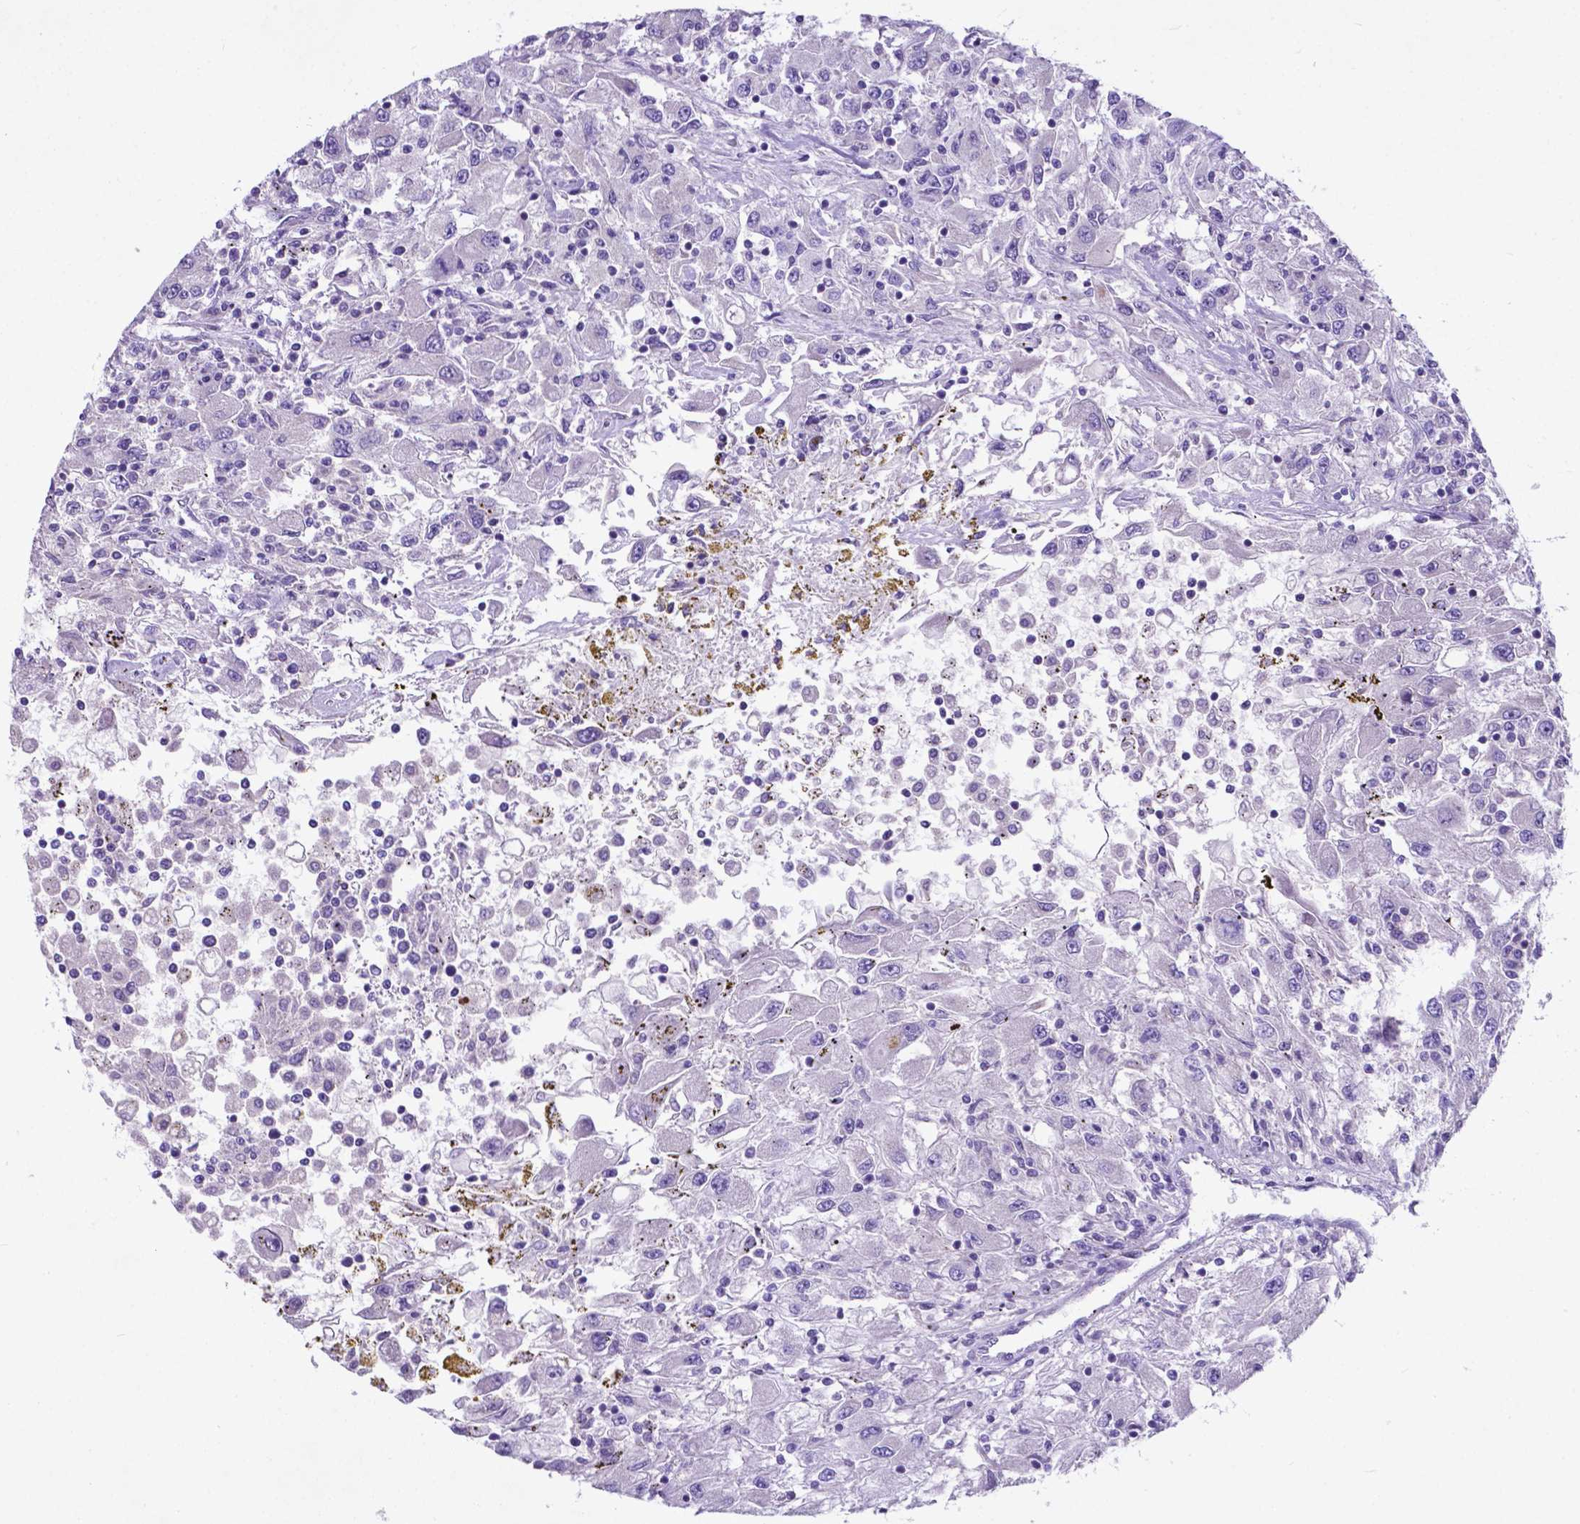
{"staining": {"intensity": "negative", "quantity": "none", "location": "none"}, "tissue": "renal cancer", "cell_type": "Tumor cells", "image_type": "cancer", "snomed": [{"axis": "morphology", "description": "Adenocarcinoma, NOS"}, {"axis": "topography", "description": "Kidney"}], "caption": "Immunohistochemical staining of adenocarcinoma (renal) displays no significant staining in tumor cells.", "gene": "PFKFB4", "patient": {"sex": "female", "age": 67}}